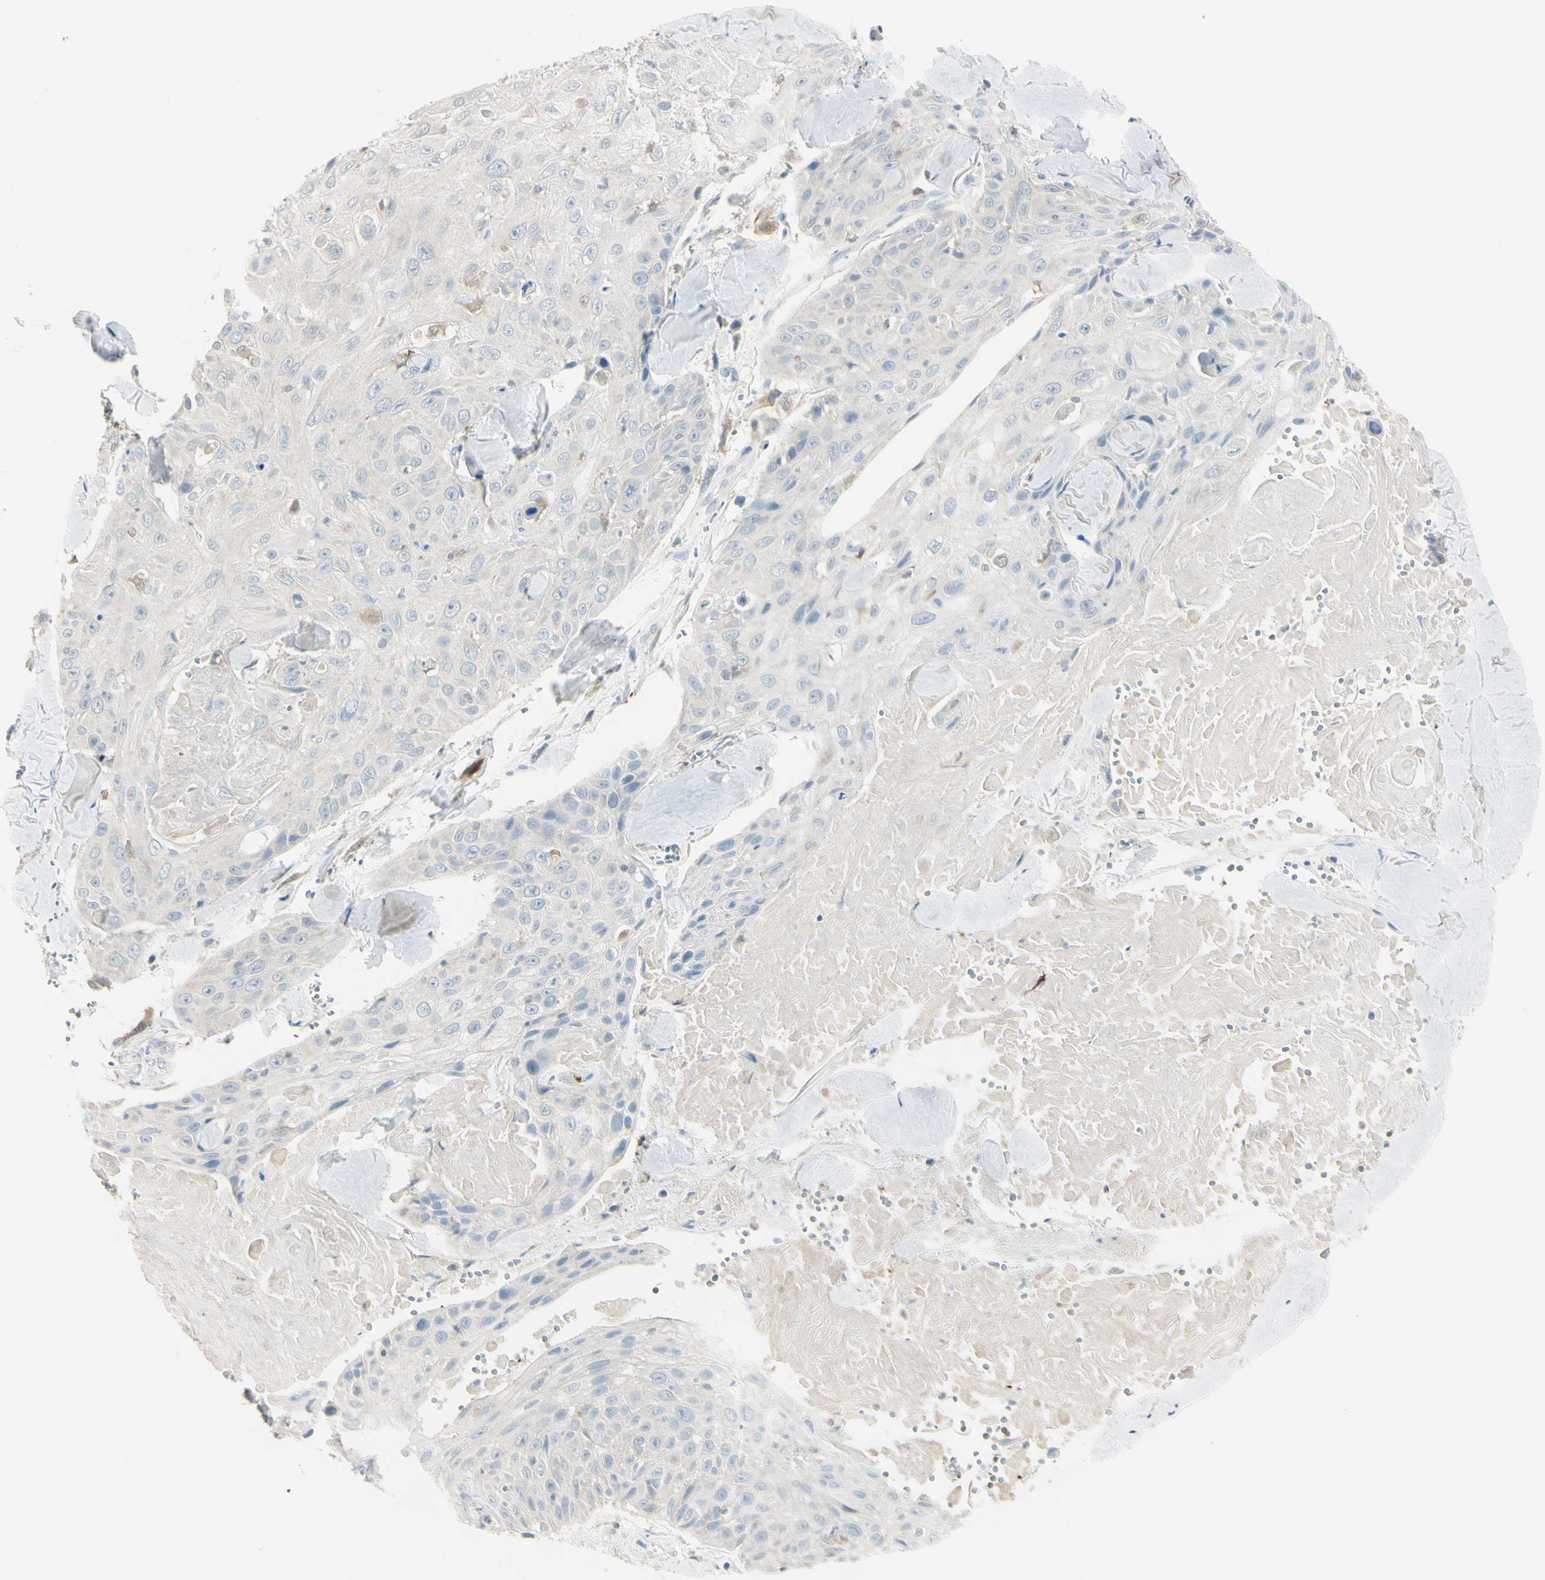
{"staining": {"intensity": "negative", "quantity": "none", "location": "none"}, "tissue": "skin cancer", "cell_type": "Tumor cells", "image_type": "cancer", "snomed": [{"axis": "morphology", "description": "Squamous cell carcinoma, NOS"}, {"axis": "topography", "description": "Skin"}], "caption": "High power microscopy image of an immunohistochemistry micrograph of skin squamous cell carcinoma, revealing no significant expression in tumor cells.", "gene": "CYRIB", "patient": {"sex": "male", "age": 86}}